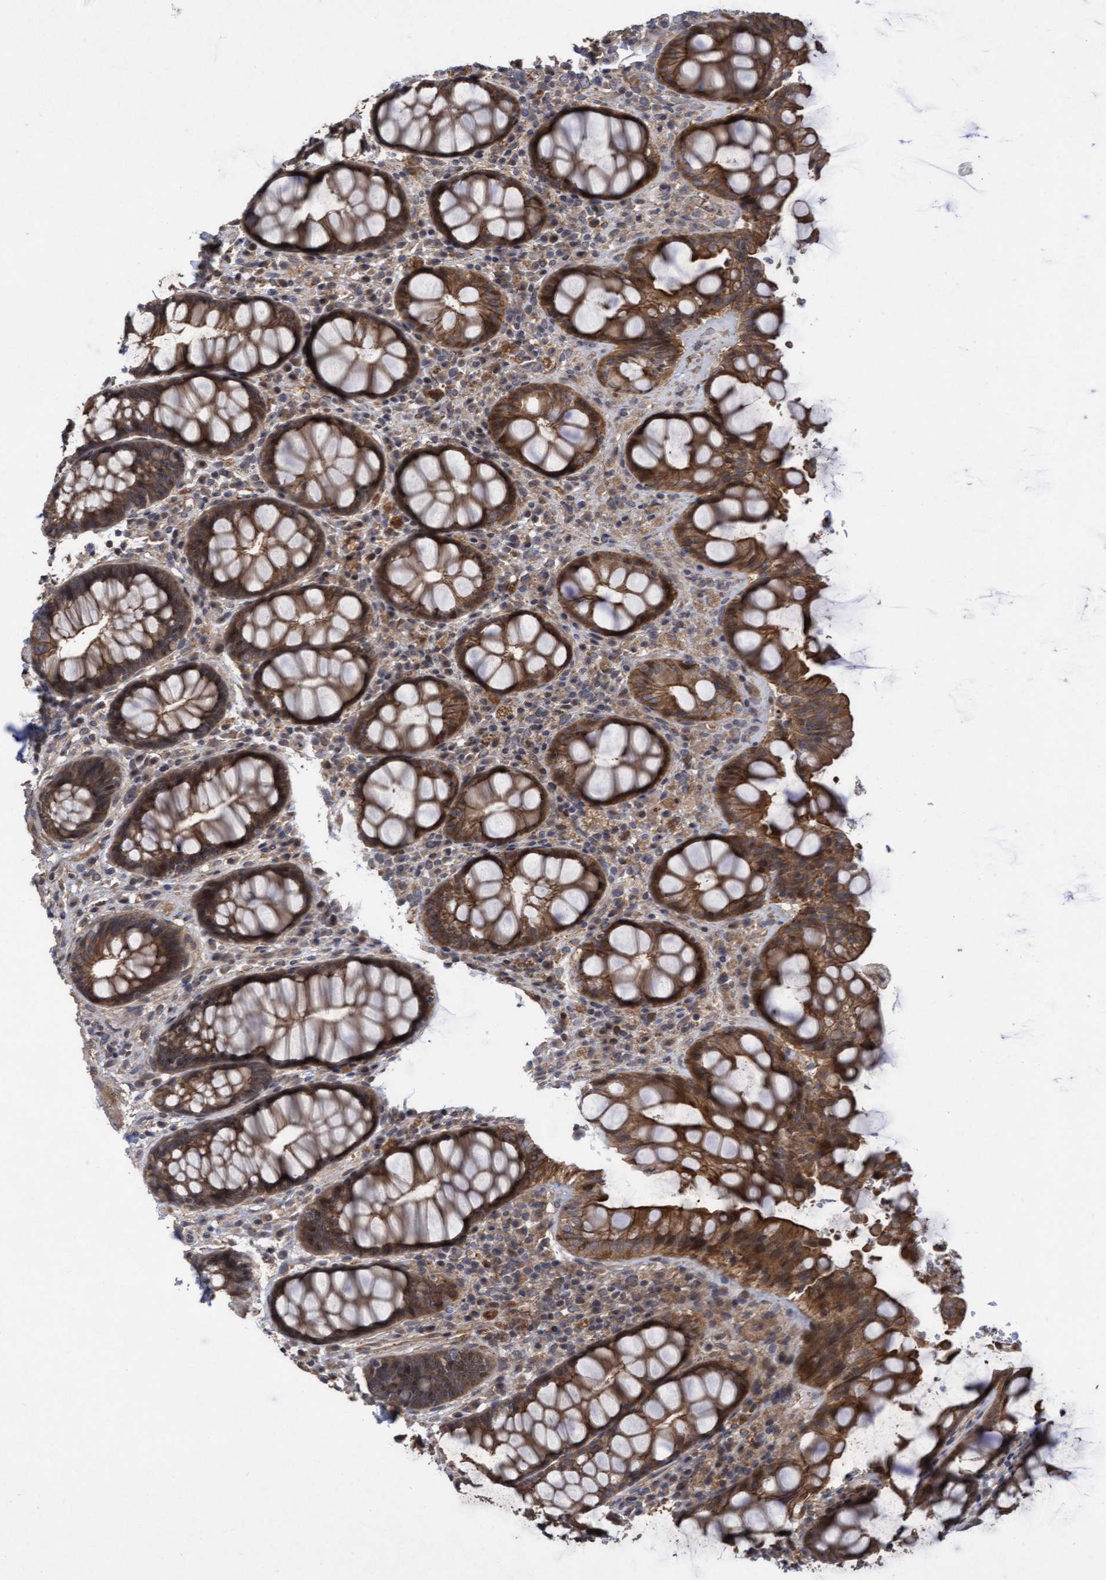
{"staining": {"intensity": "moderate", "quantity": ">75%", "location": "cytoplasmic/membranous"}, "tissue": "rectum", "cell_type": "Glandular cells", "image_type": "normal", "snomed": [{"axis": "morphology", "description": "Normal tissue, NOS"}, {"axis": "topography", "description": "Rectum"}], "caption": "Rectum stained for a protein (brown) shows moderate cytoplasmic/membranous positive positivity in about >75% of glandular cells.", "gene": "COBL", "patient": {"sex": "male", "age": 64}}